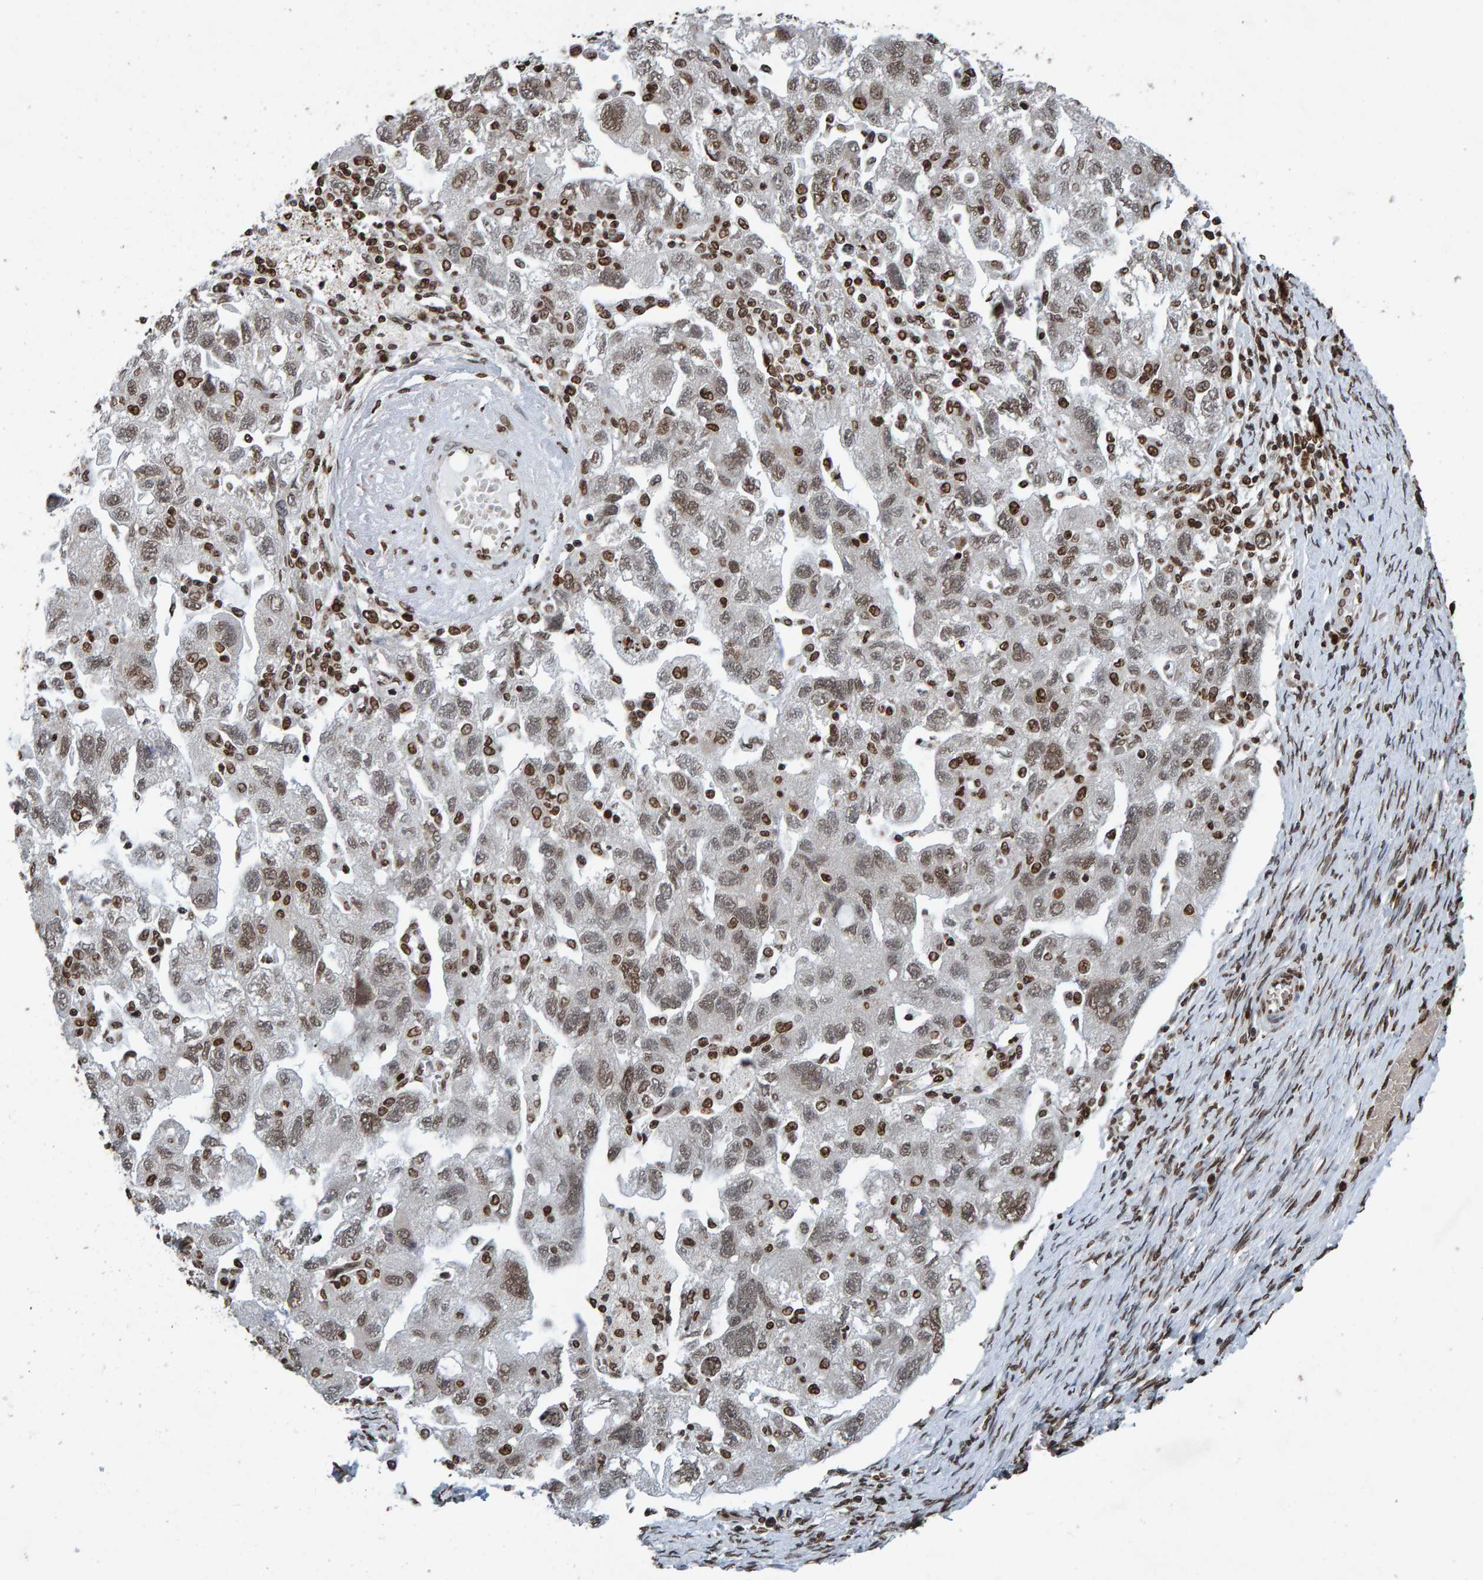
{"staining": {"intensity": "moderate", "quantity": "25%-75%", "location": "nuclear"}, "tissue": "ovarian cancer", "cell_type": "Tumor cells", "image_type": "cancer", "snomed": [{"axis": "morphology", "description": "Carcinoma, NOS"}, {"axis": "morphology", "description": "Cystadenocarcinoma, serous, NOS"}, {"axis": "topography", "description": "Ovary"}], "caption": "Moderate nuclear expression for a protein is present in approximately 25%-75% of tumor cells of serous cystadenocarcinoma (ovarian) using immunohistochemistry.", "gene": "H2AZ1", "patient": {"sex": "female", "age": 69}}